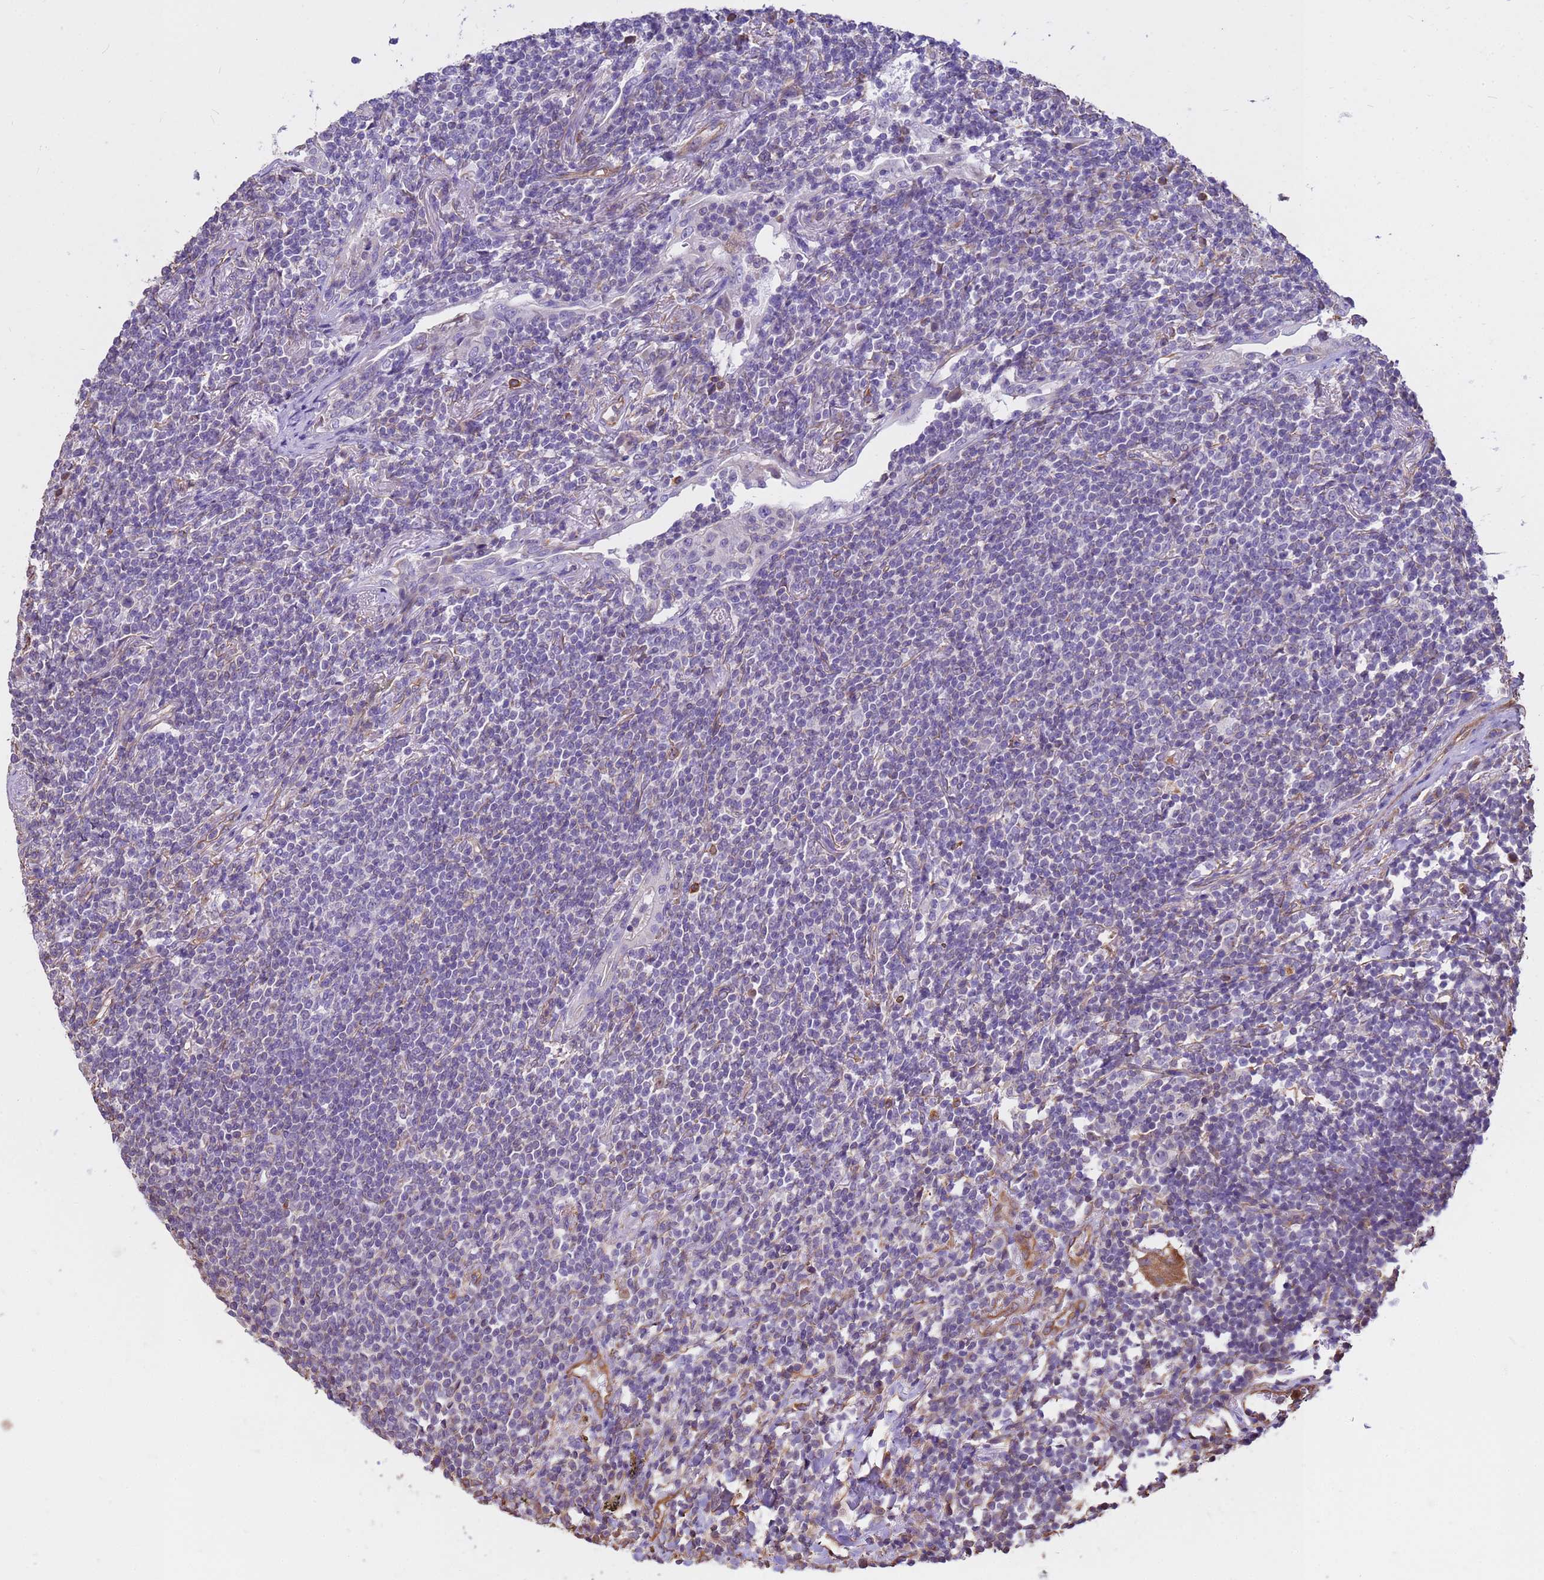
{"staining": {"intensity": "negative", "quantity": "none", "location": "none"}, "tissue": "lymphoma", "cell_type": "Tumor cells", "image_type": "cancer", "snomed": [{"axis": "morphology", "description": "Malignant lymphoma, non-Hodgkin's type, Low grade"}, {"axis": "topography", "description": "Lung"}], "caption": "Human lymphoma stained for a protein using IHC reveals no positivity in tumor cells.", "gene": "TCEAL3", "patient": {"sex": "female", "age": 71}}